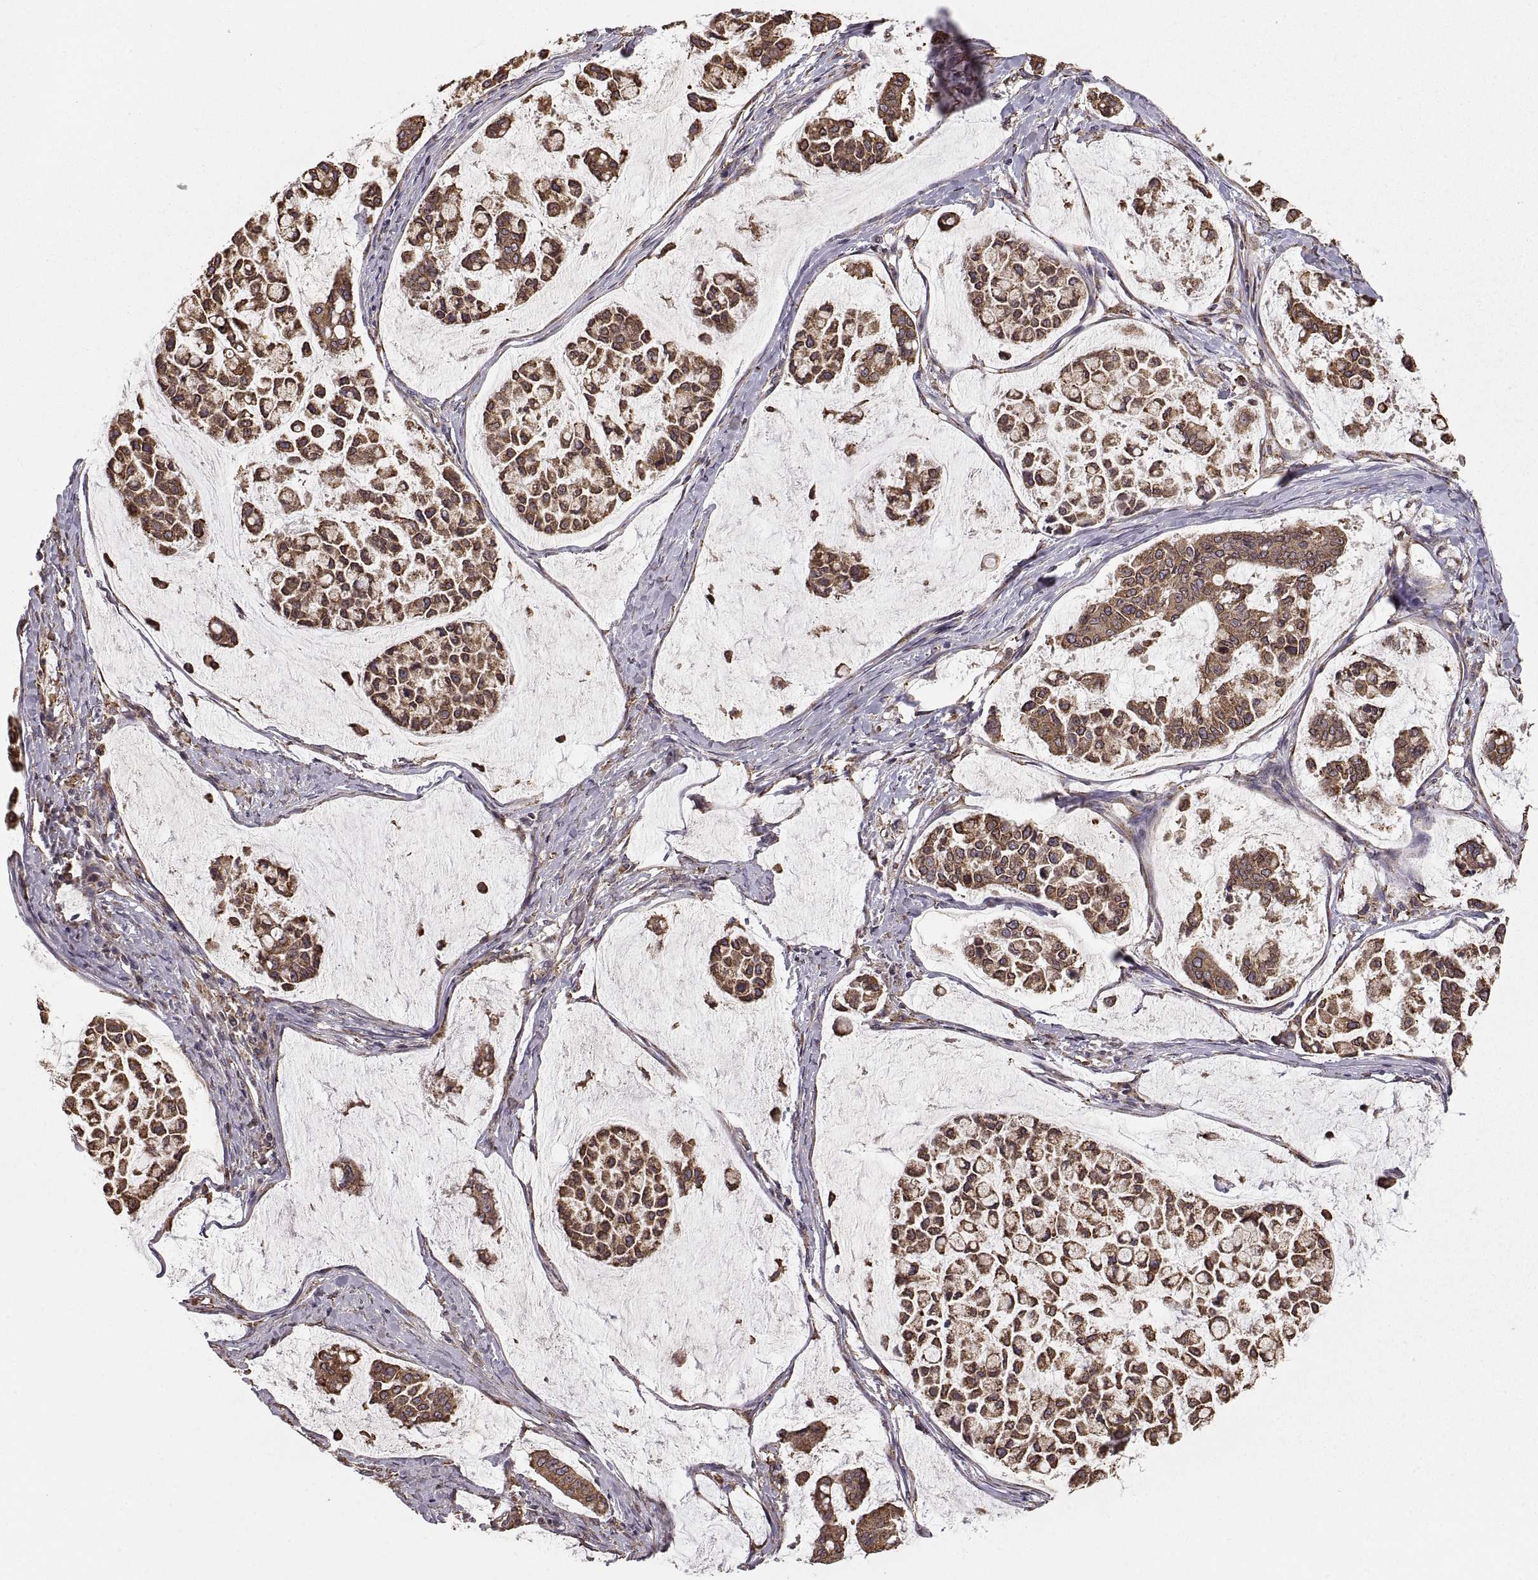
{"staining": {"intensity": "strong", "quantity": ">75%", "location": "cytoplasmic/membranous"}, "tissue": "stomach cancer", "cell_type": "Tumor cells", "image_type": "cancer", "snomed": [{"axis": "morphology", "description": "Adenocarcinoma, NOS"}, {"axis": "topography", "description": "Stomach"}], "caption": "This photomicrograph reveals IHC staining of human stomach cancer (adenocarcinoma), with high strong cytoplasmic/membranous positivity in approximately >75% of tumor cells.", "gene": "PDIA3", "patient": {"sex": "male", "age": 82}}